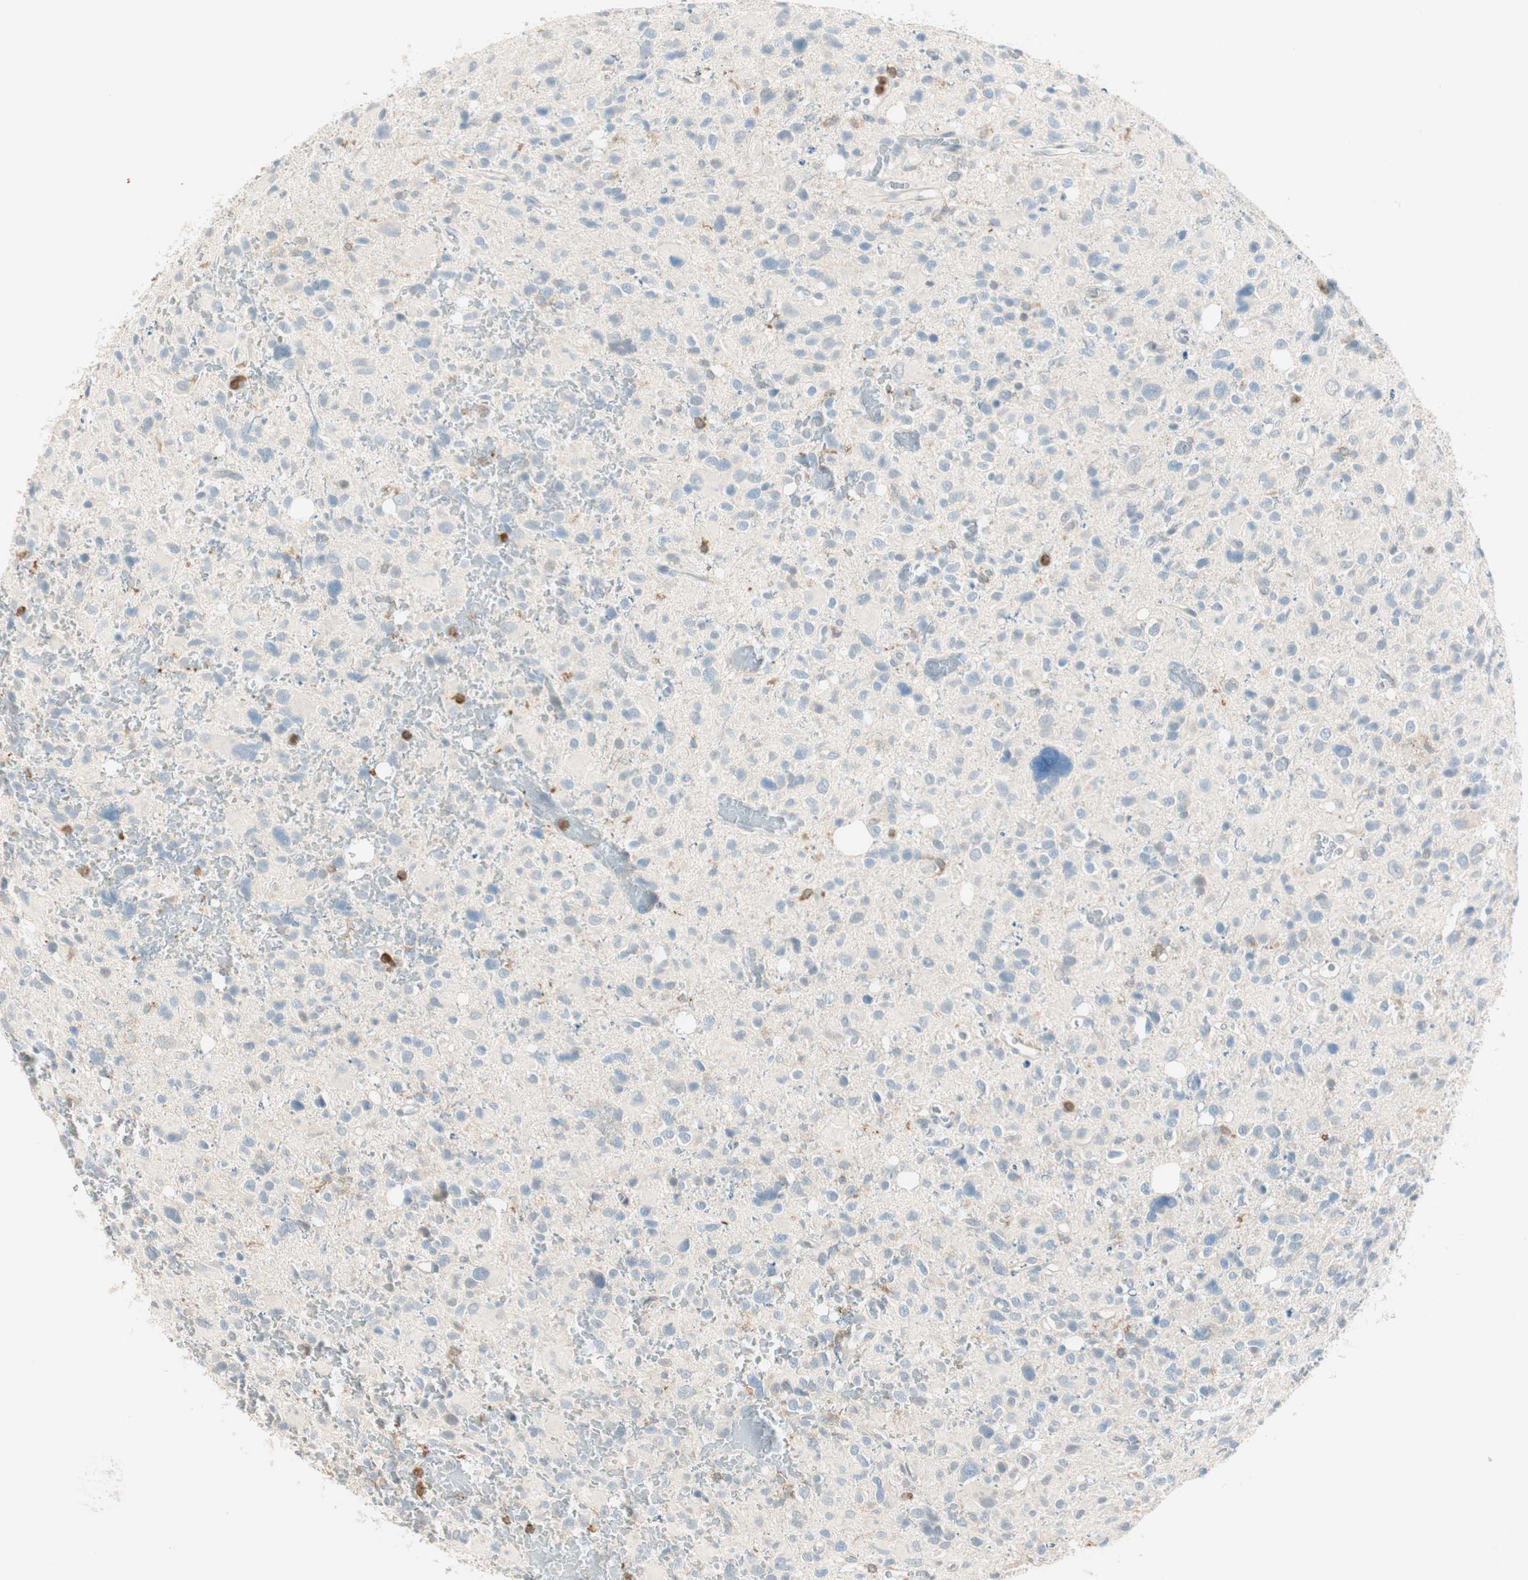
{"staining": {"intensity": "negative", "quantity": "none", "location": "none"}, "tissue": "glioma", "cell_type": "Tumor cells", "image_type": "cancer", "snomed": [{"axis": "morphology", "description": "Glioma, malignant, High grade"}, {"axis": "topography", "description": "Brain"}], "caption": "Immunohistochemical staining of human glioma shows no significant positivity in tumor cells.", "gene": "HPGD", "patient": {"sex": "male", "age": 48}}